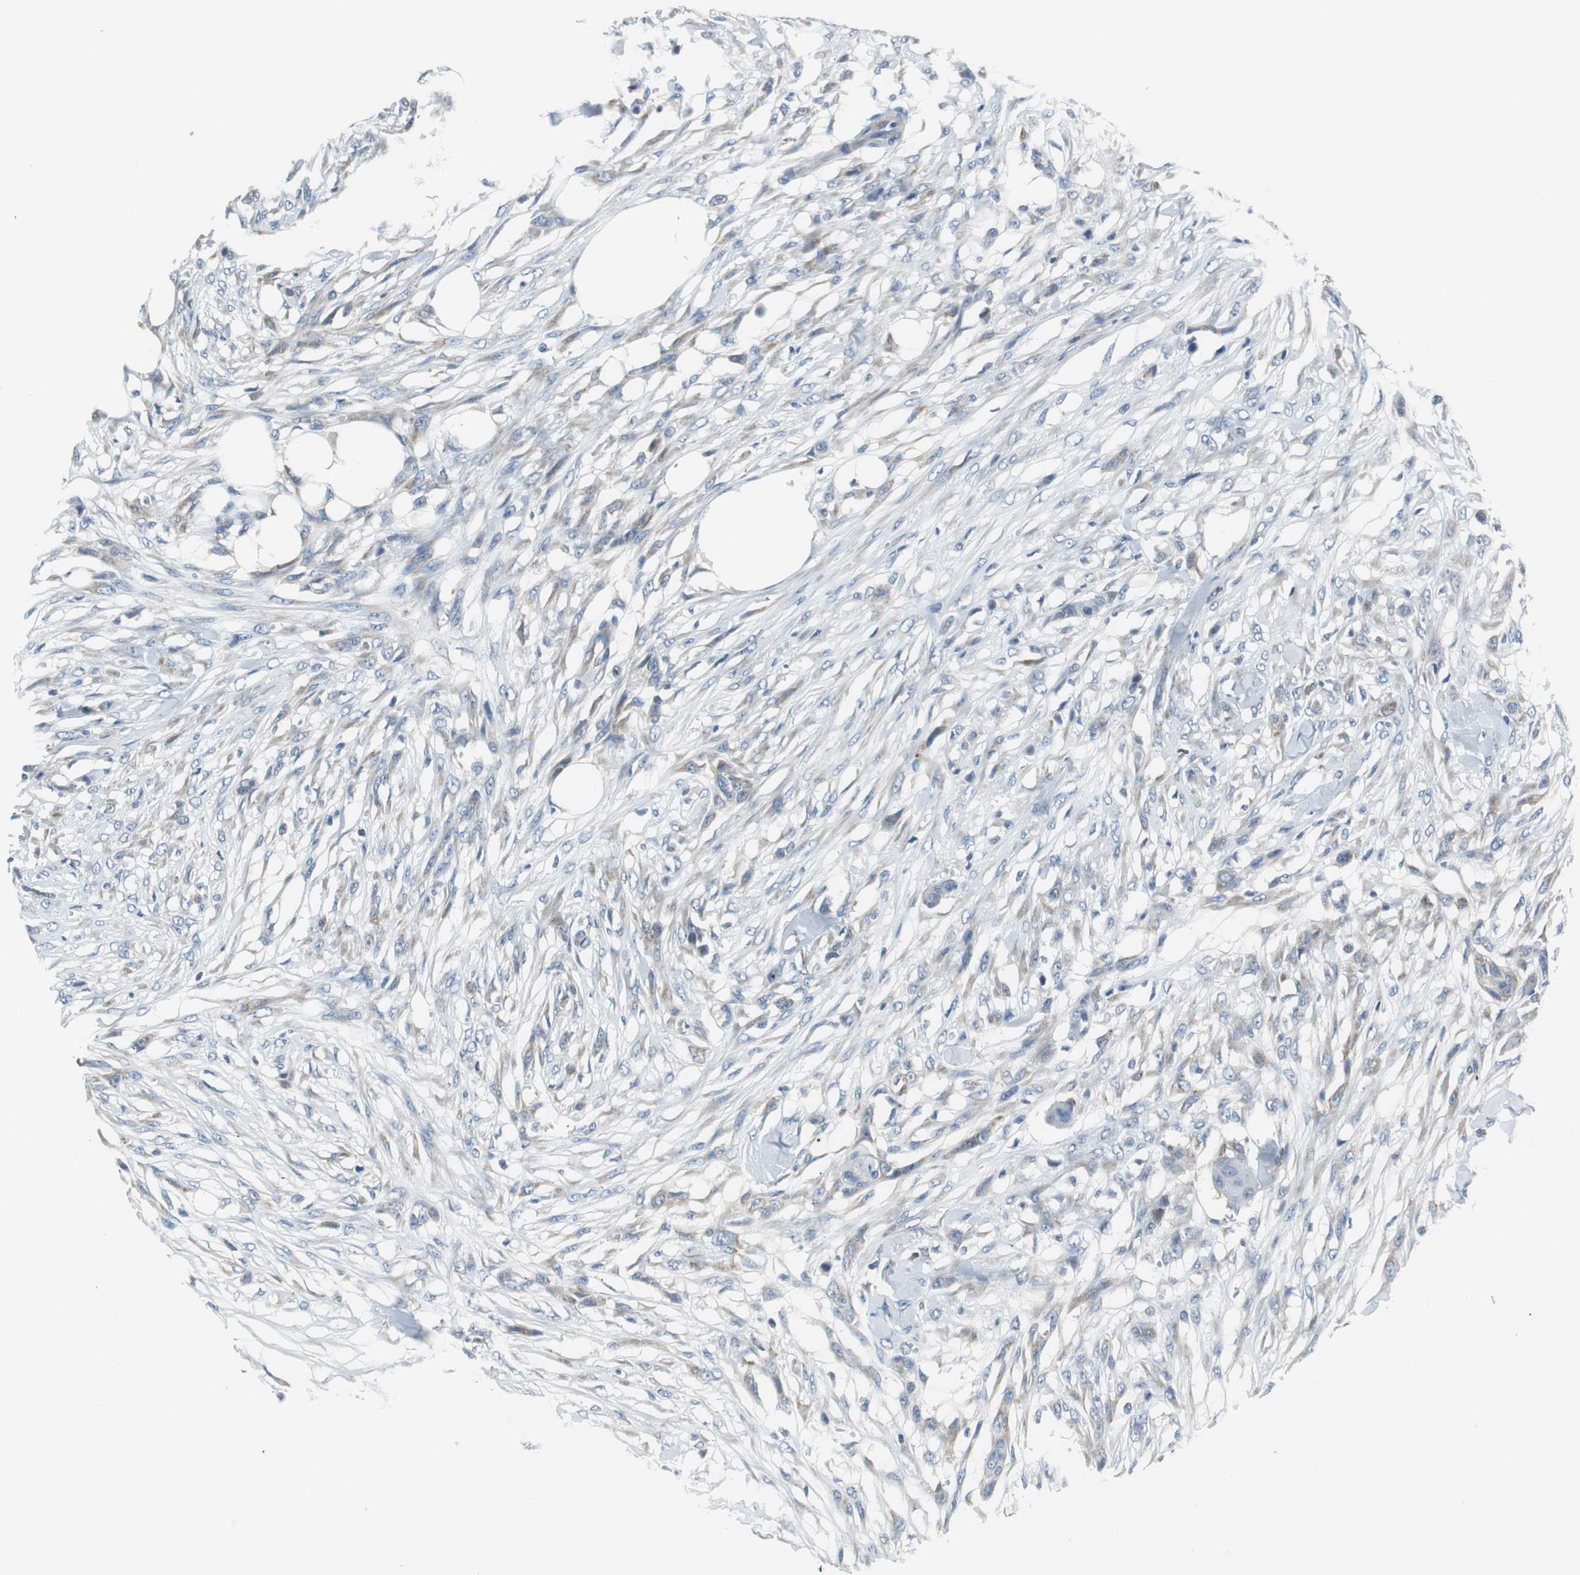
{"staining": {"intensity": "negative", "quantity": "none", "location": "none"}, "tissue": "skin cancer", "cell_type": "Tumor cells", "image_type": "cancer", "snomed": [{"axis": "morphology", "description": "Normal tissue, NOS"}, {"axis": "morphology", "description": "Squamous cell carcinoma, NOS"}, {"axis": "topography", "description": "Skin"}], "caption": "This is an immunohistochemistry (IHC) histopathology image of skin cancer (squamous cell carcinoma). There is no staining in tumor cells.", "gene": "PLAA", "patient": {"sex": "female", "age": 59}}